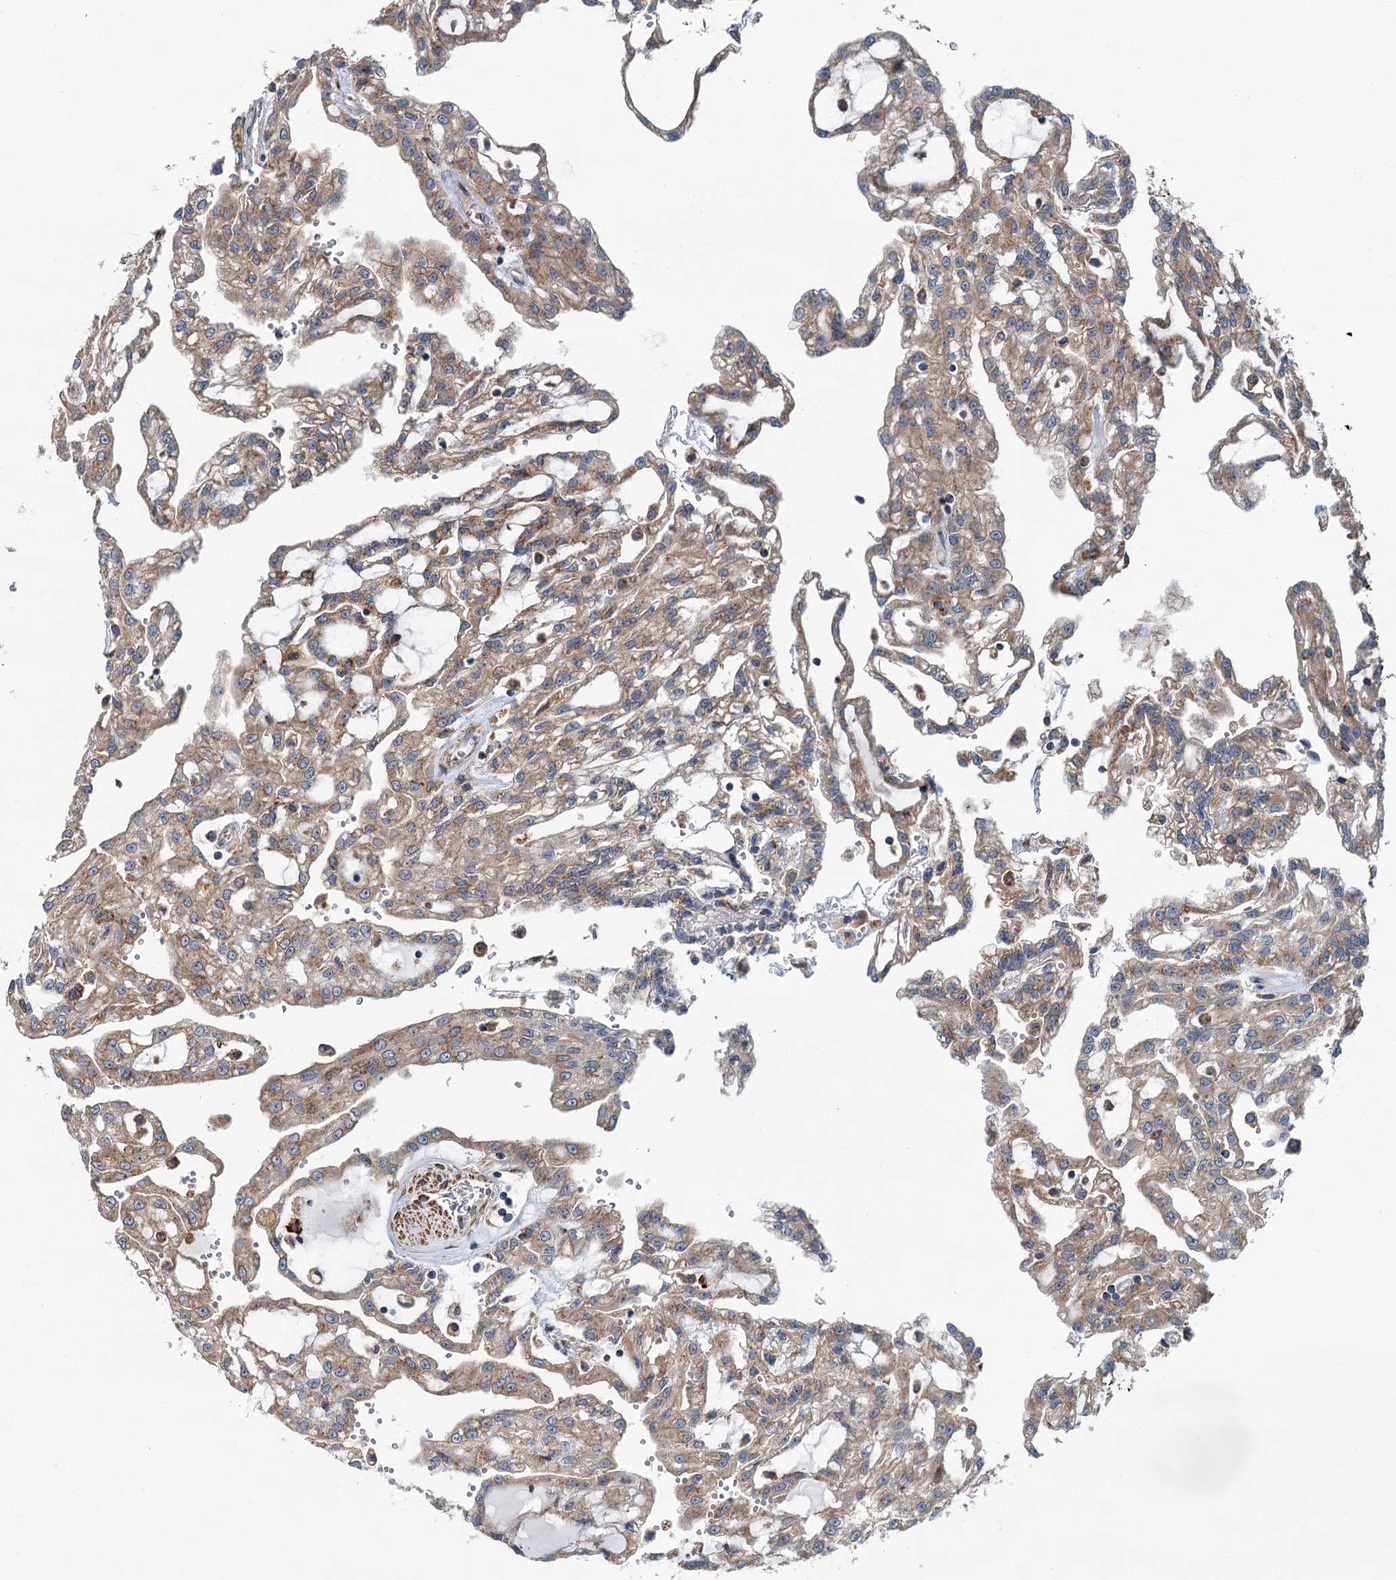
{"staining": {"intensity": "moderate", "quantity": ">75%", "location": "cytoplasmic/membranous"}, "tissue": "renal cancer", "cell_type": "Tumor cells", "image_type": "cancer", "snomed": [{"axis": "morphology", "description": "Adenocarcinoma, NOS"}, {"axis": "topography", "description": "Kidney"}], "caption": "Renal cancer (adenocarcinoma) was stained to show a protein in brown. There is medium levels of moderate cytoplasmic/membranous positivity in approximately >75% of tumor cells.", "gene": "BET1L", "patient": {"sex": "male", "age": 63}}